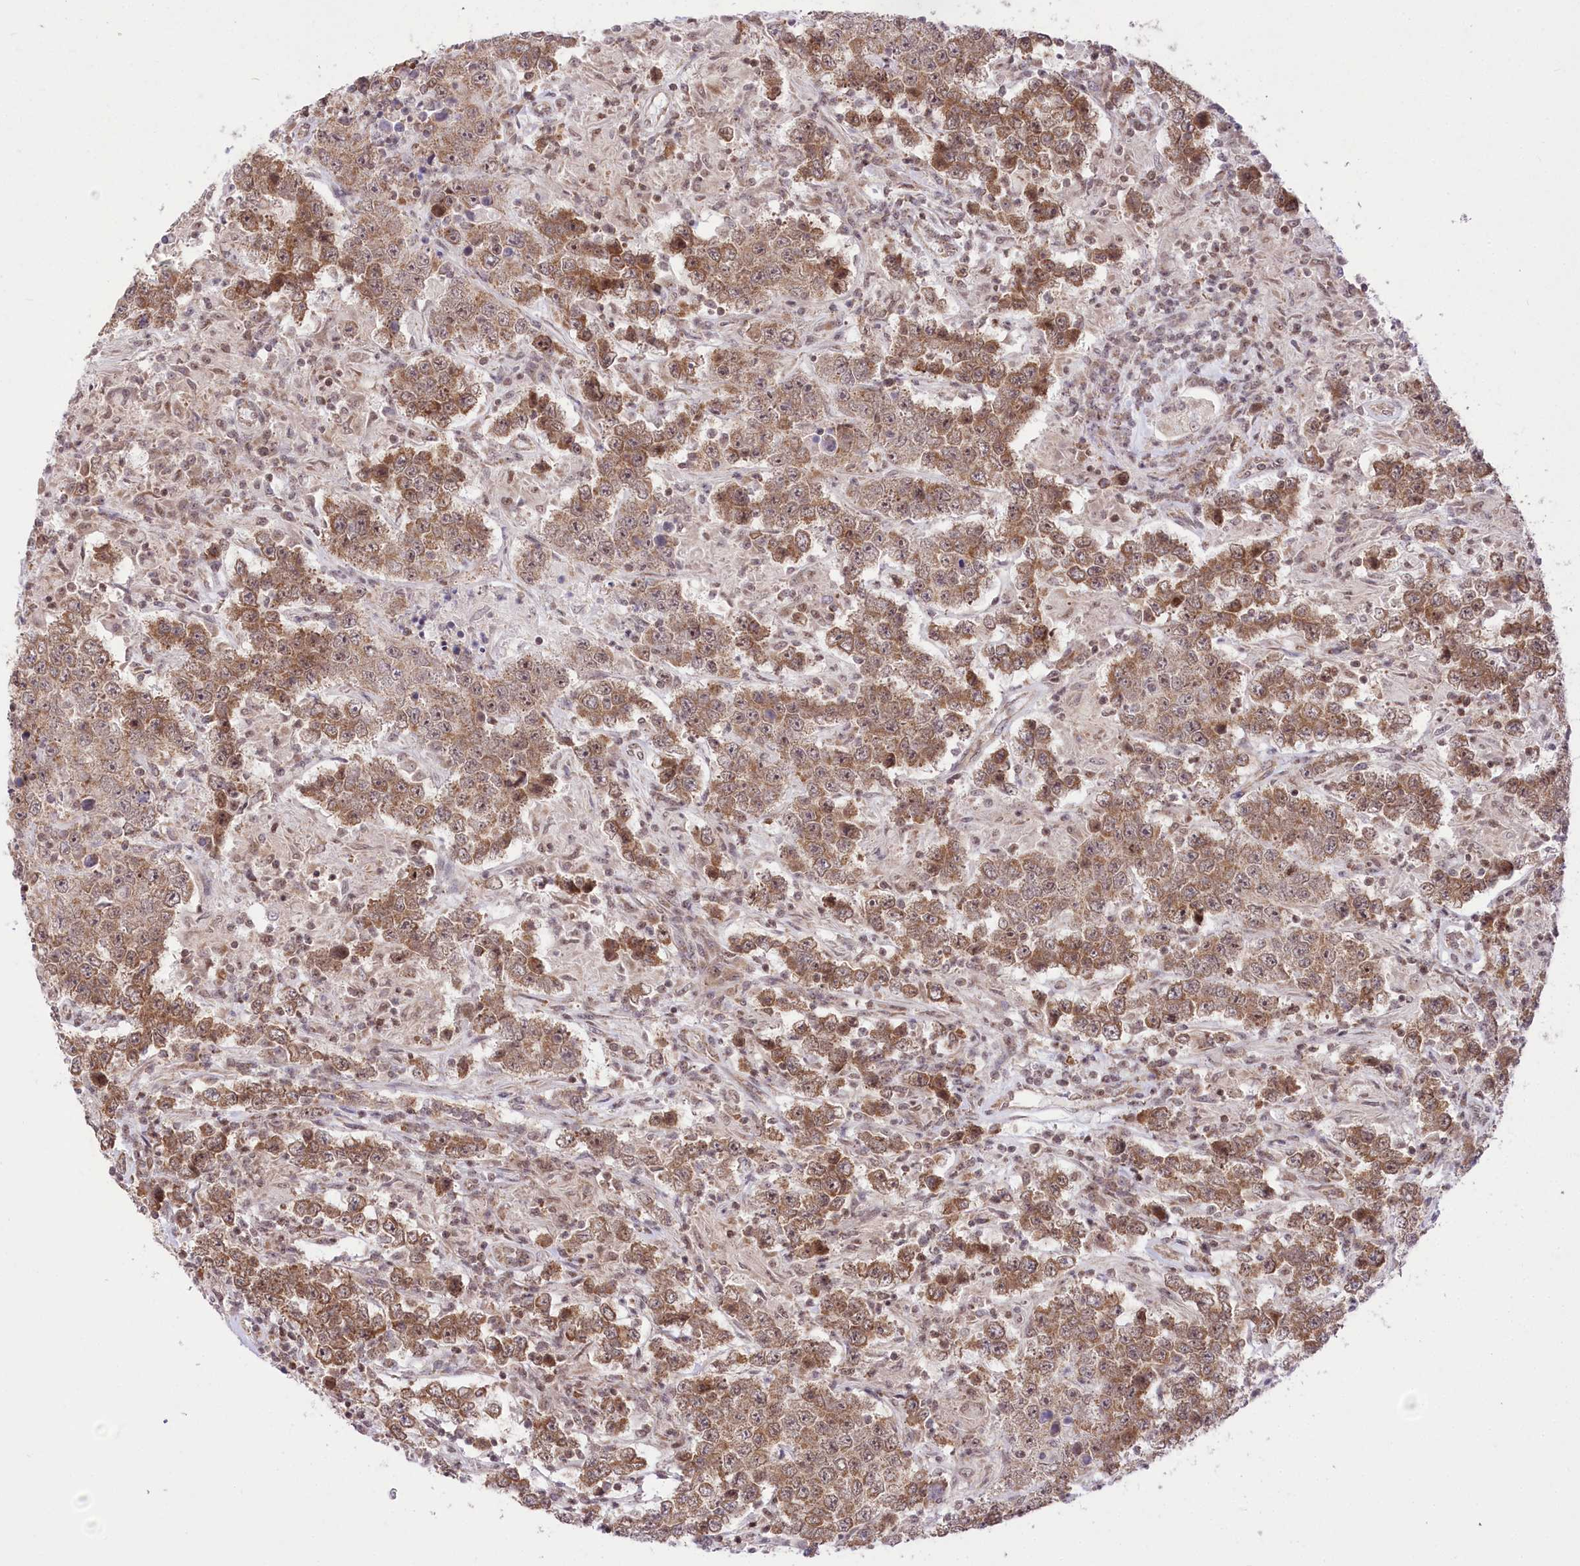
{"staining": {"intensity": "moderate", "quantity": ">75%", "location": "cytoplasmic/membranous"}, "tissue": "testis cancer", "cell_type": "Tumor cells", "image_type": "cancer", "snomed": [{"axis": "morphology", "description": "Normal tissue, NOS"}, {"axis": "morphology", "description": "Urothelial carcinoma, High grade"}, {"axis": "morphology", "description": "Seminoma, NOS"}, {"axis": "morphology", "description": "Carcinoma, Embryonal, NOS"}, {"axis": "topography", "description": "Urinary bladder"}, {"axis": "topography", "description": "Testis"}], "caption": "Testis embryonal carcinoma tissue demonstrates moderate cytoplasmic/membranous expression in about >75% of tumor cells, visualized by immunohistochemistry.", "gene": "ZMAT2", "patient": {"sex": "male", "age": 41}}